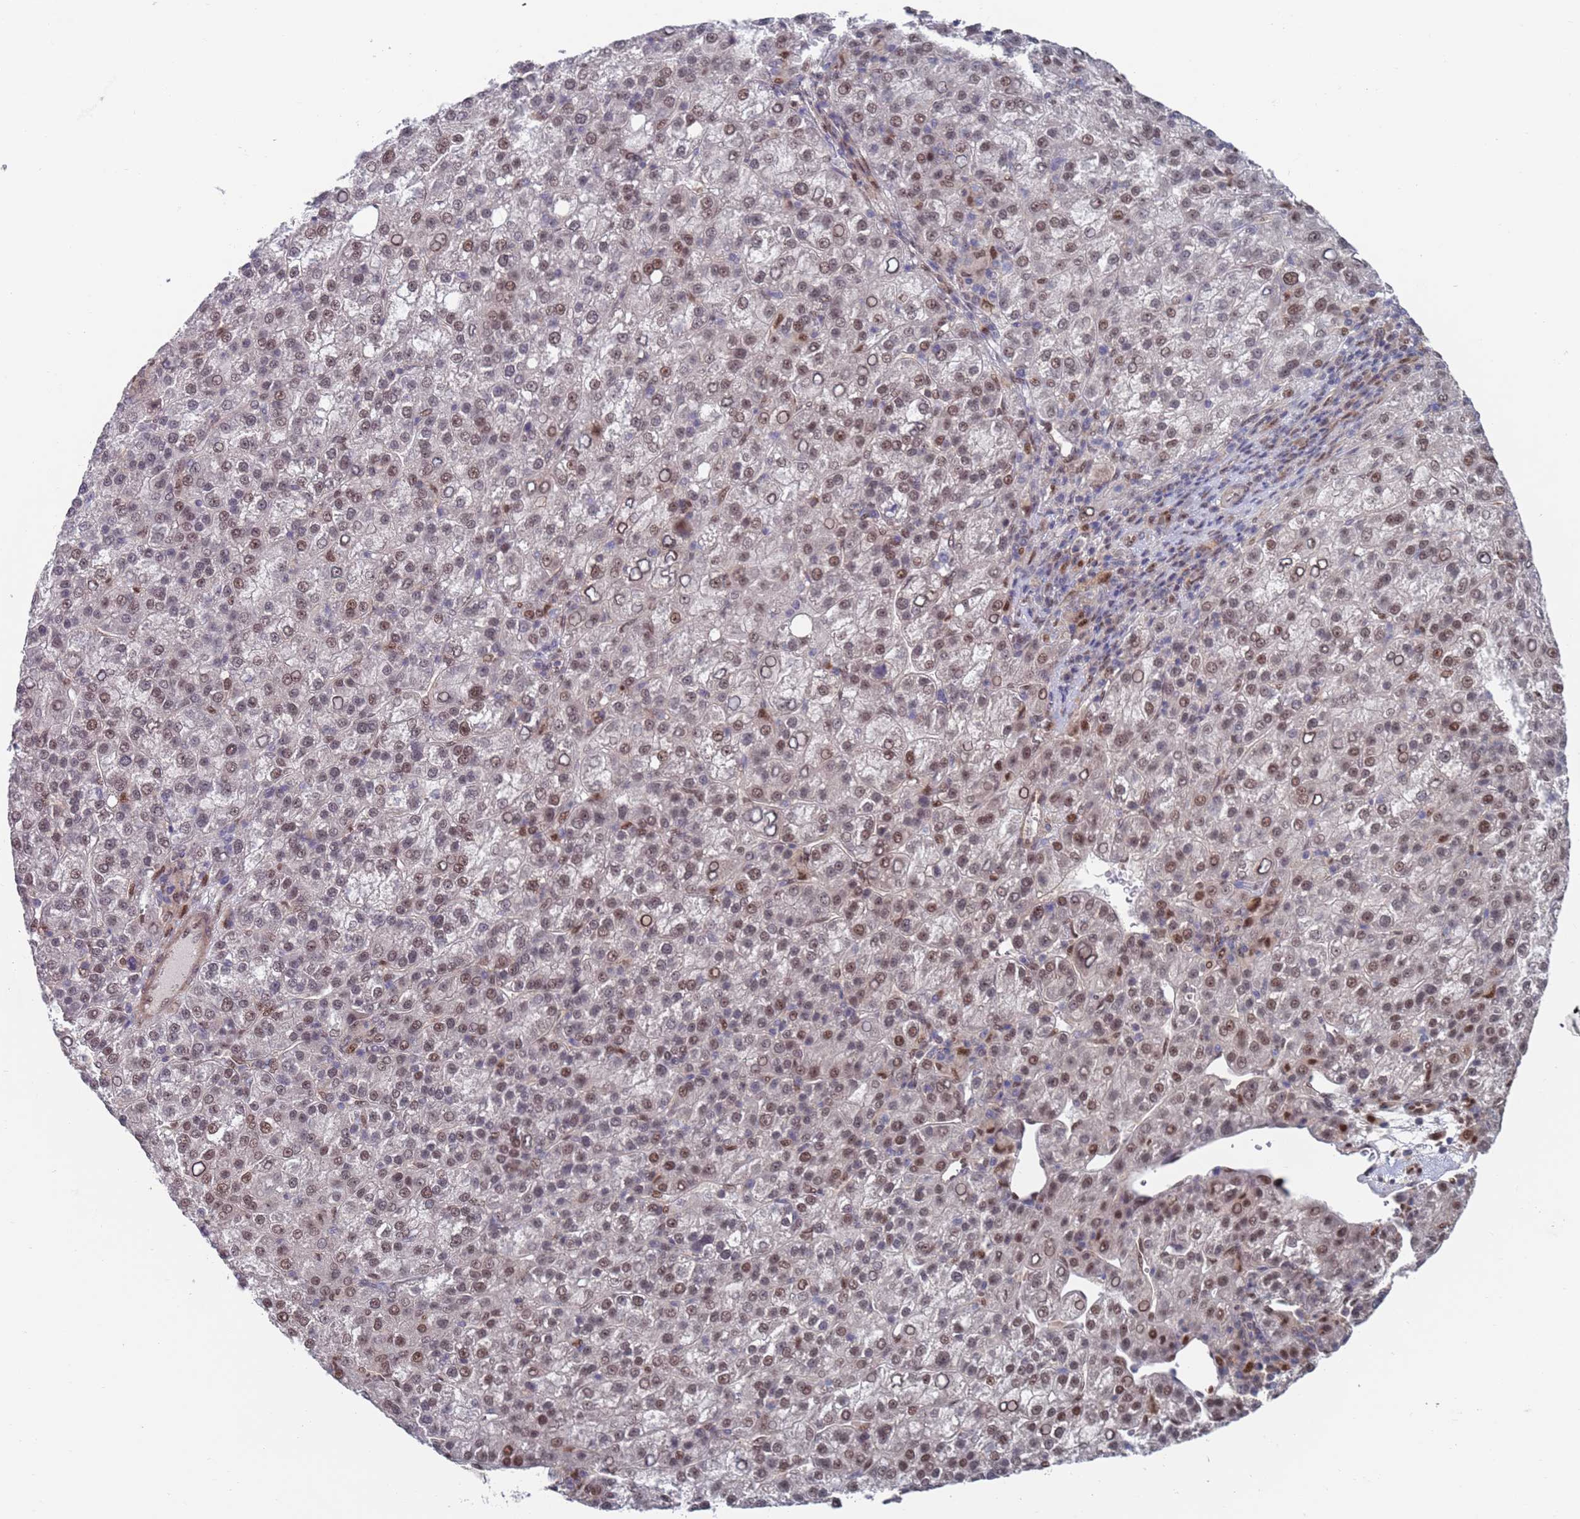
{"staining": {"intensity": "weak", "quantity": "25%-75%", "location": "nuclear"}, "tissue": "liver cancer", "cell_type": "Tumor cells", "image_type": "cancer", "snomed": [{"axis": "morphology", "description": "Carcinoma, Hepatocellular, NOS"}, {"axis": "topography", "description": "Liver"}], "caption": "An image of liver hepatocellular carcinoma stained for a protein exhibits weak nuclear brown staining in tumor cells. The staining is performed using DAB brown chromogen to label protein expression. The nuclei are counter-stained blue using hematoxylin.", "gene": "RPP25", "patient": {"sex": "female", "age": 58}}